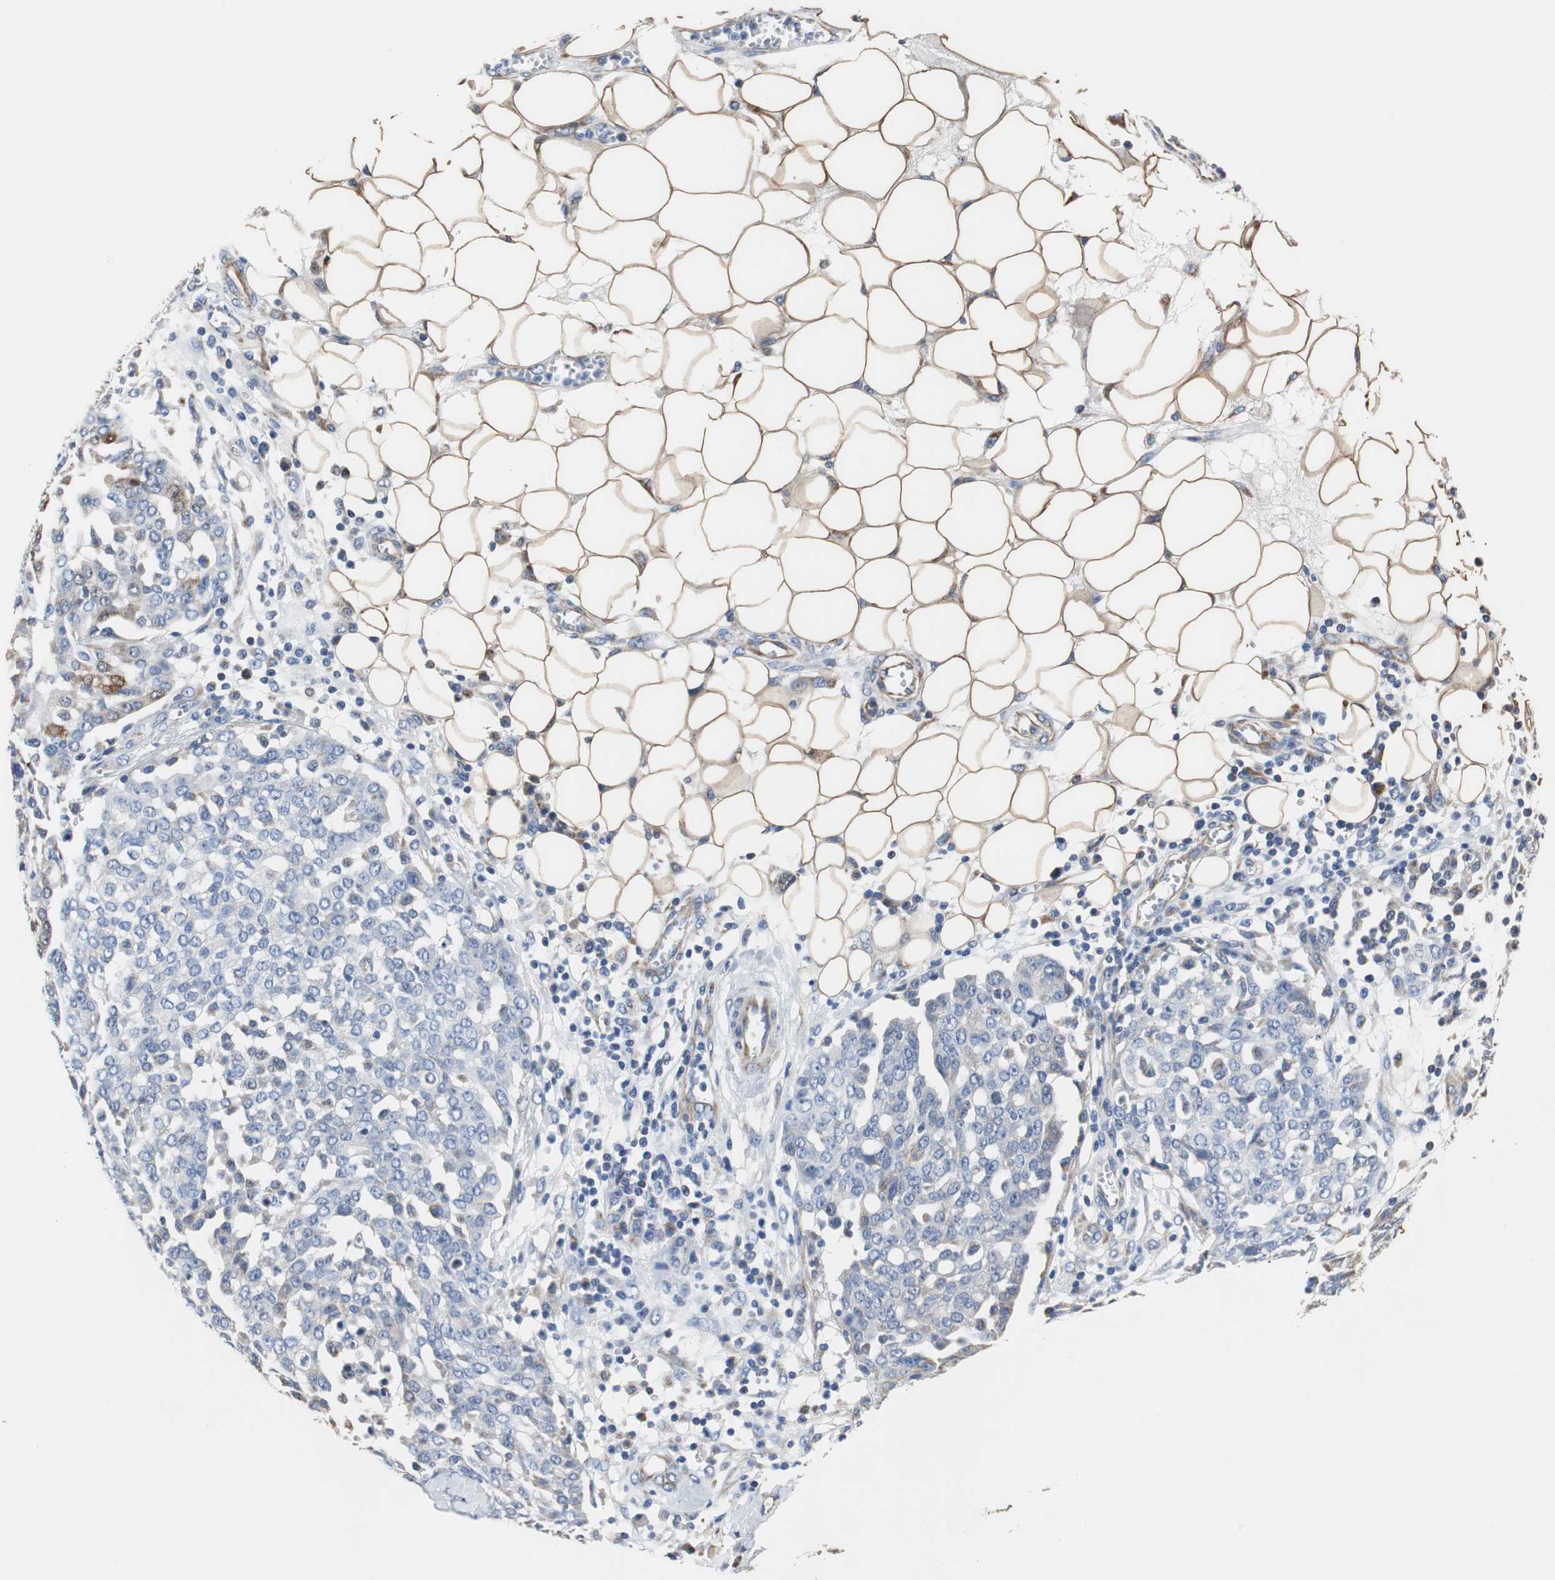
{"staining": {"intensity": "negative", "quantity": "none", "location": "none"}, "tissue": "ovarian cancer", "cell_type": "Tumor cells", "image_type": "cancer", "snomed": [{"axis": "morphology", "description": "Cystadenocarcinoma, serous, NOS"}, {"axis": "topography", "description": "Soft tissue"}, {"axis": "topography", "description": "Ovary"}], "caption": "This is an IHC micrograph of human serous cystadenocarcinoma (ovarian). There is no expression in tumor cells.", "gene": "PCK1", "patient": {"sex": "female", "age": 57}}